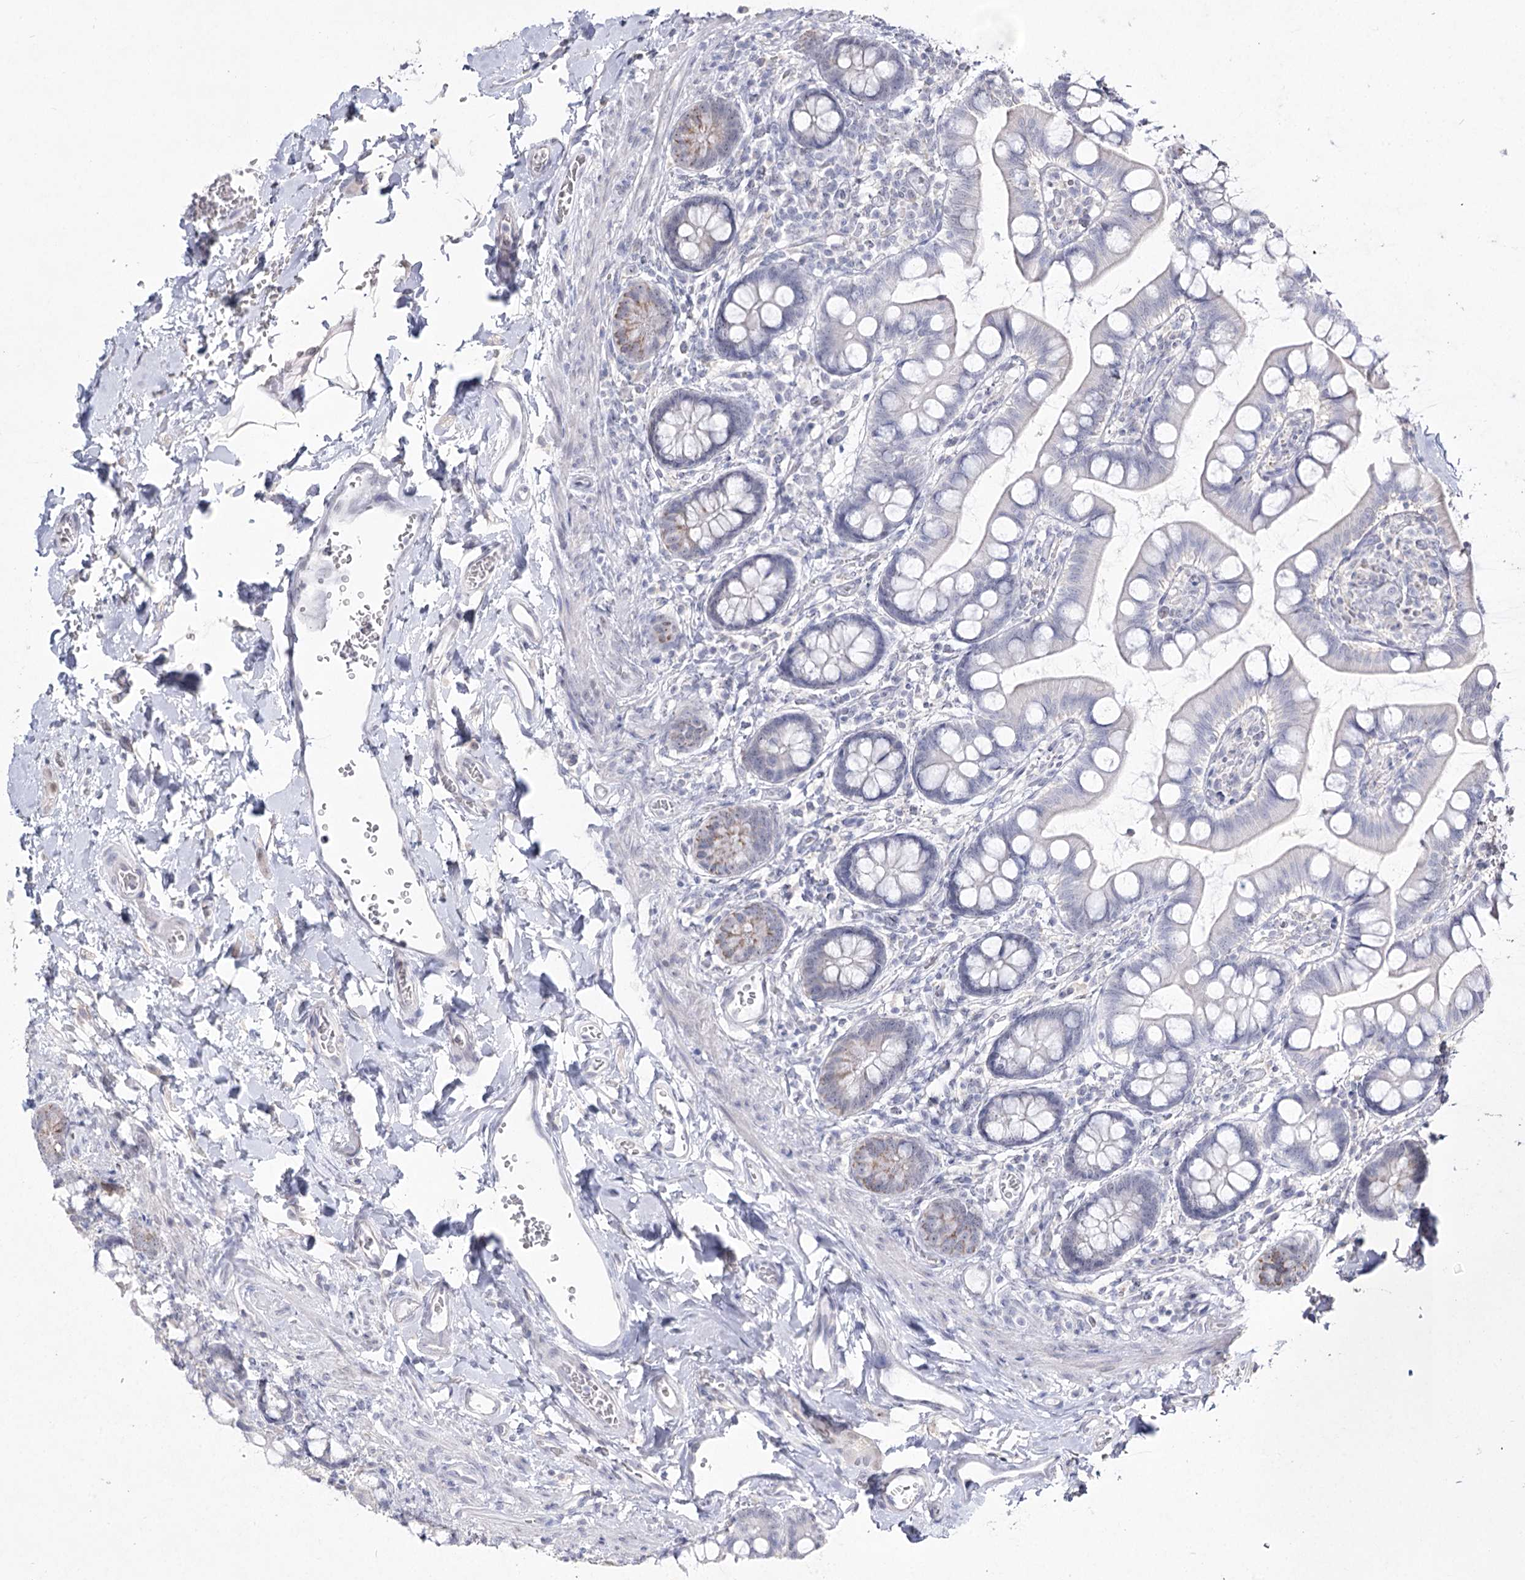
{"staining": {"intensity": "weak", "quantity": "25%-75%", "location": "nuclear"}, "tissue": "small intestine", "cell_type": "Glandular cells", "image_type": "normal", "snomed": [{"axis": "morphology", "description": "Normal tissue, NOS"}, {"axis": "topography", "description": "Small intestine"}], "caption": "Small intestine stained with immunohistochemistry (IHC) shows weak nuclear staining in about 25%-75% of glandular cells. (DAB (3,3'-diaminobenzidine) = brown stain, brightfield microscopy at high magnification).", "gene": "DDX50", "patient": {"sex": "male", "age": 52}}